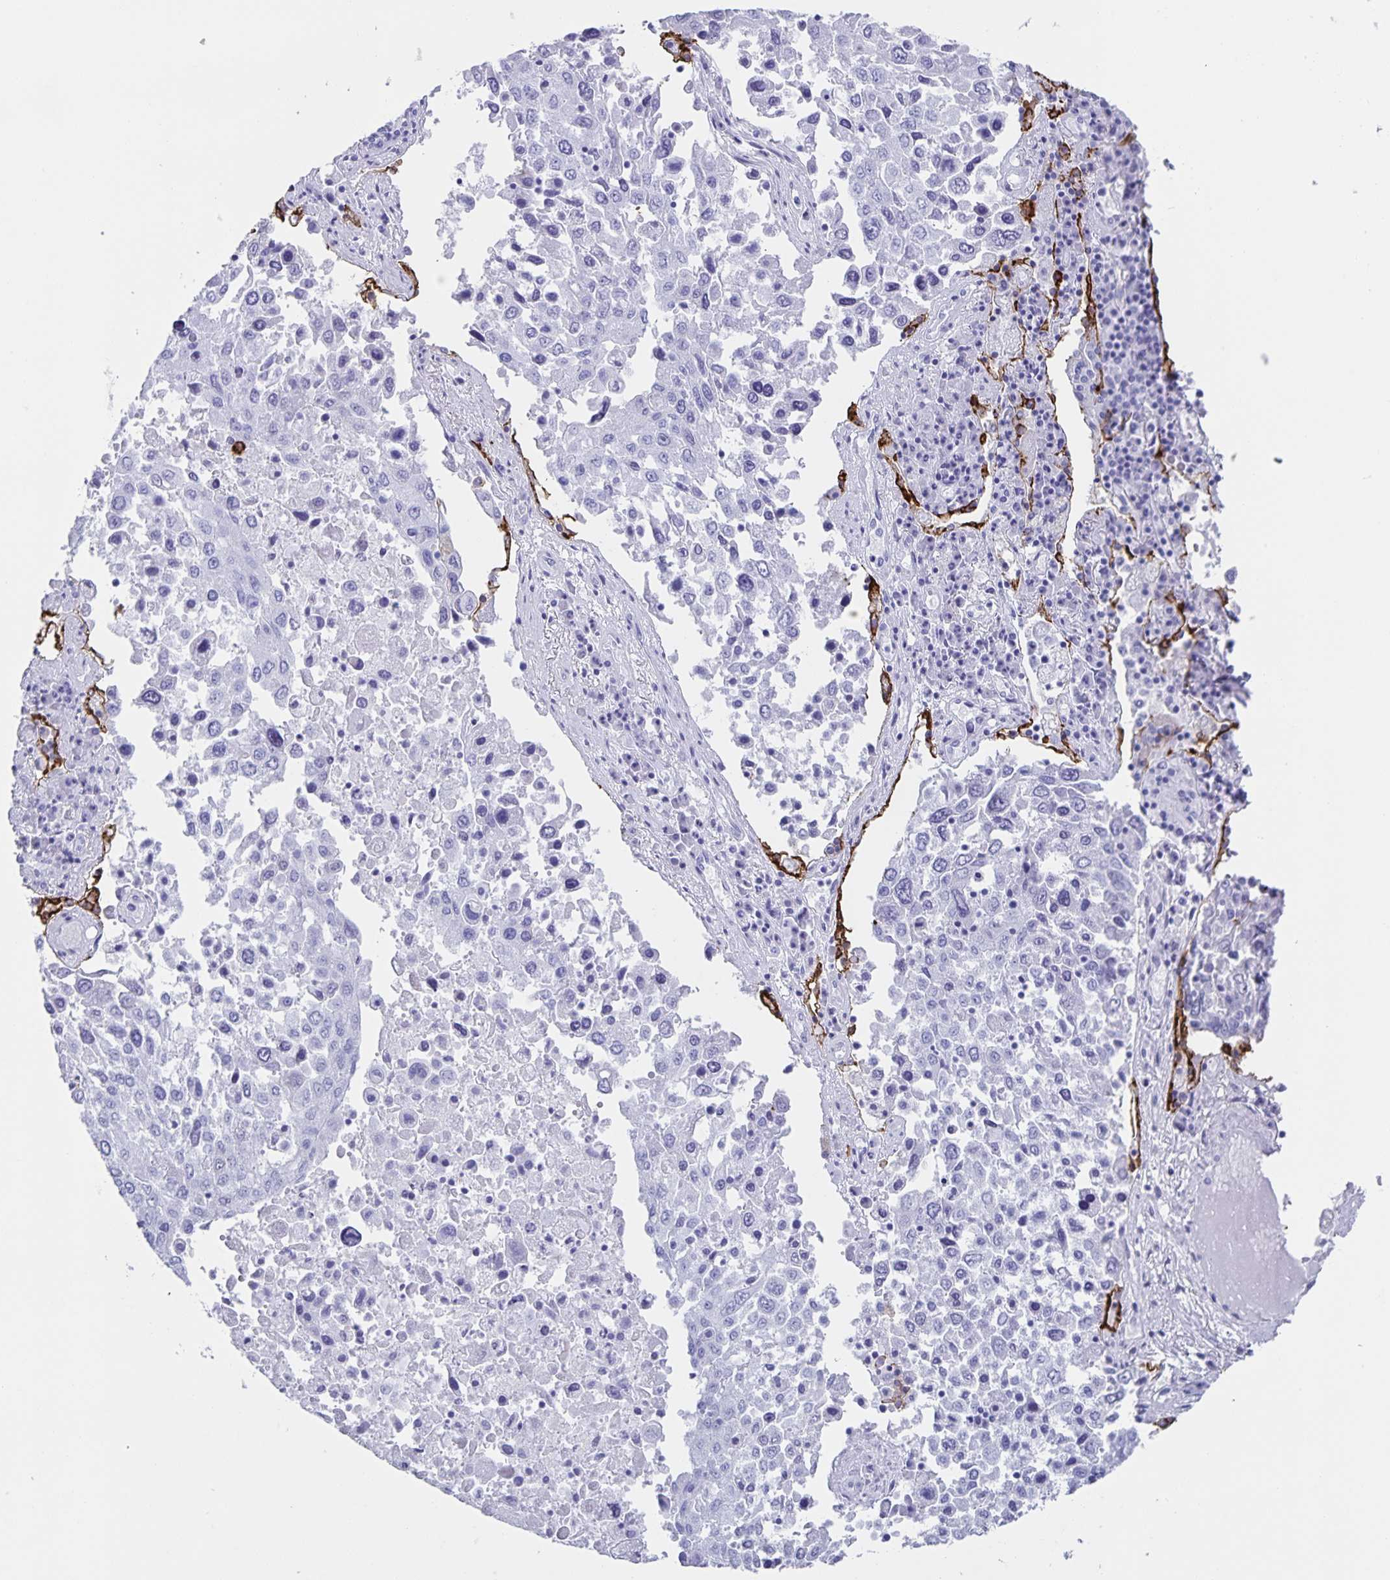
{"staining": {"intensity": "negative", "quantity": "none", "location": "none"}, "tissue": "lung cancer", "cell_type": "Tumor cells", "image_type": "cancer", "snomed": [{"axis": "morphology", "description": "Squamous cell carcinoma, NOS"}, {"axis": "topography", "description": "Lung"}], "caption": "High magnification brightfield microscopy of squamous cell carcinoma (lung) stained with DAB (3,3'-diaminobenzidine) (brown) and counterstained with hematoxylin (blue): tumor cells show no significant staining.", "gene": "AQP4", "patient": {"sex": "male", "age": 65}}